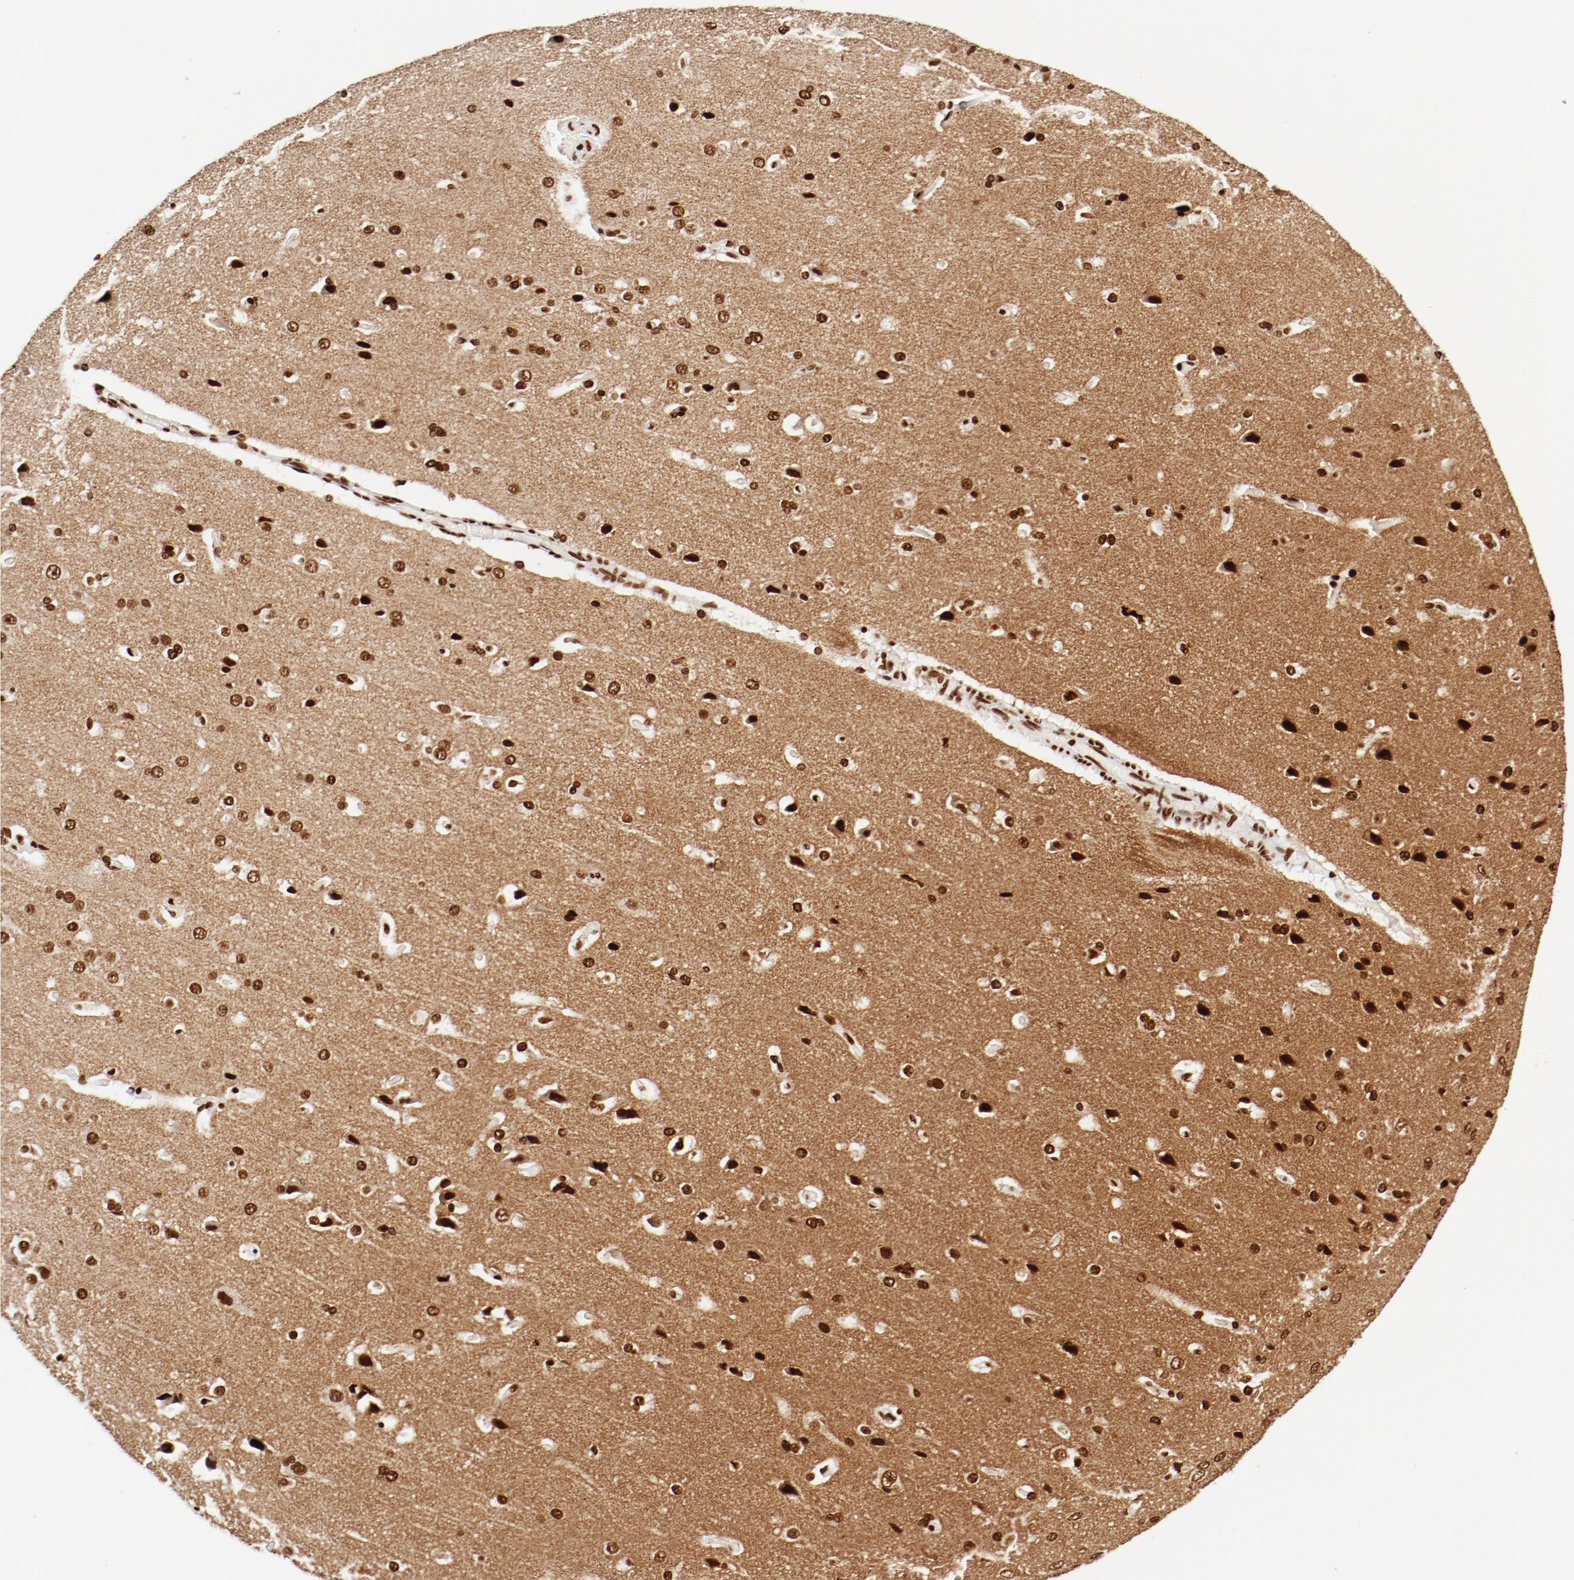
{"staining": {"intensity": "strong", "quantity": ">75%", "location": "nuclear"}, "tissue": "cerebral cortex", "cell_type": "Endothelial cells", "image_type": "normal", "snomed": [{"axis": "morphology", "description": "Normal tissue, NOS"}, {"axis": "topography", "description": "Cerebral cortex"}], "caption": "IHC photomicrograph of normal human cerebral cortex stained for a protein (brown), which reveals high levels of strong nuclear positivity in about >75% of endothelial cells.", "gene": "CTBP1", "patient": {"sex": "male", "age": 62}}